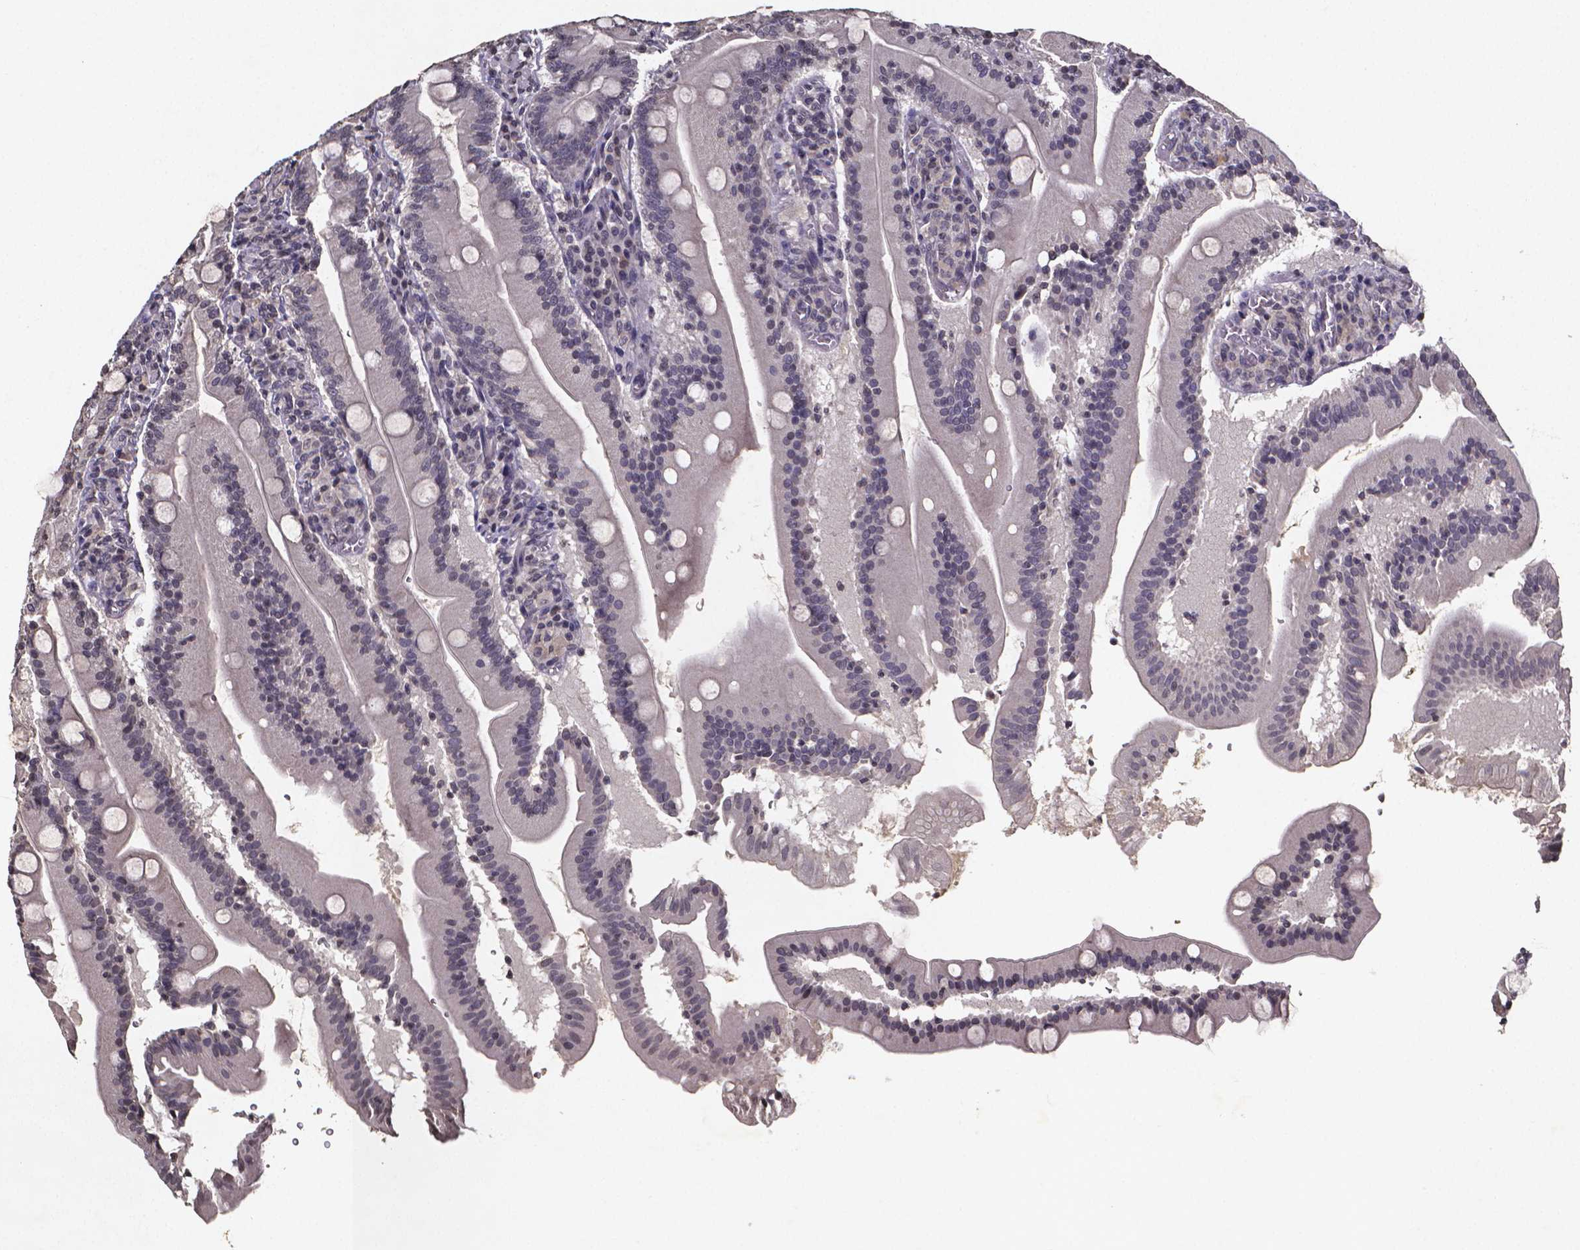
{"staining": {"intensity": "negative", "quantity": "none", "location": "none"}, "tissue": "small intestine", "cell_type": "Glandular cells", "image_type": "normal", "snomed": [{"axis": "morphology", "description": "Normal tissue, NOS"}, {"axis": "topography", "description": "Small intestine"}], "caption": "High power microscopy histopathology image of an immunohistochemistry micrograph of unremarkable small intestine, revealing no significant expression in glandular cells.", "gene": "TP73", "patient": {"sex": "male", "age": 37}}